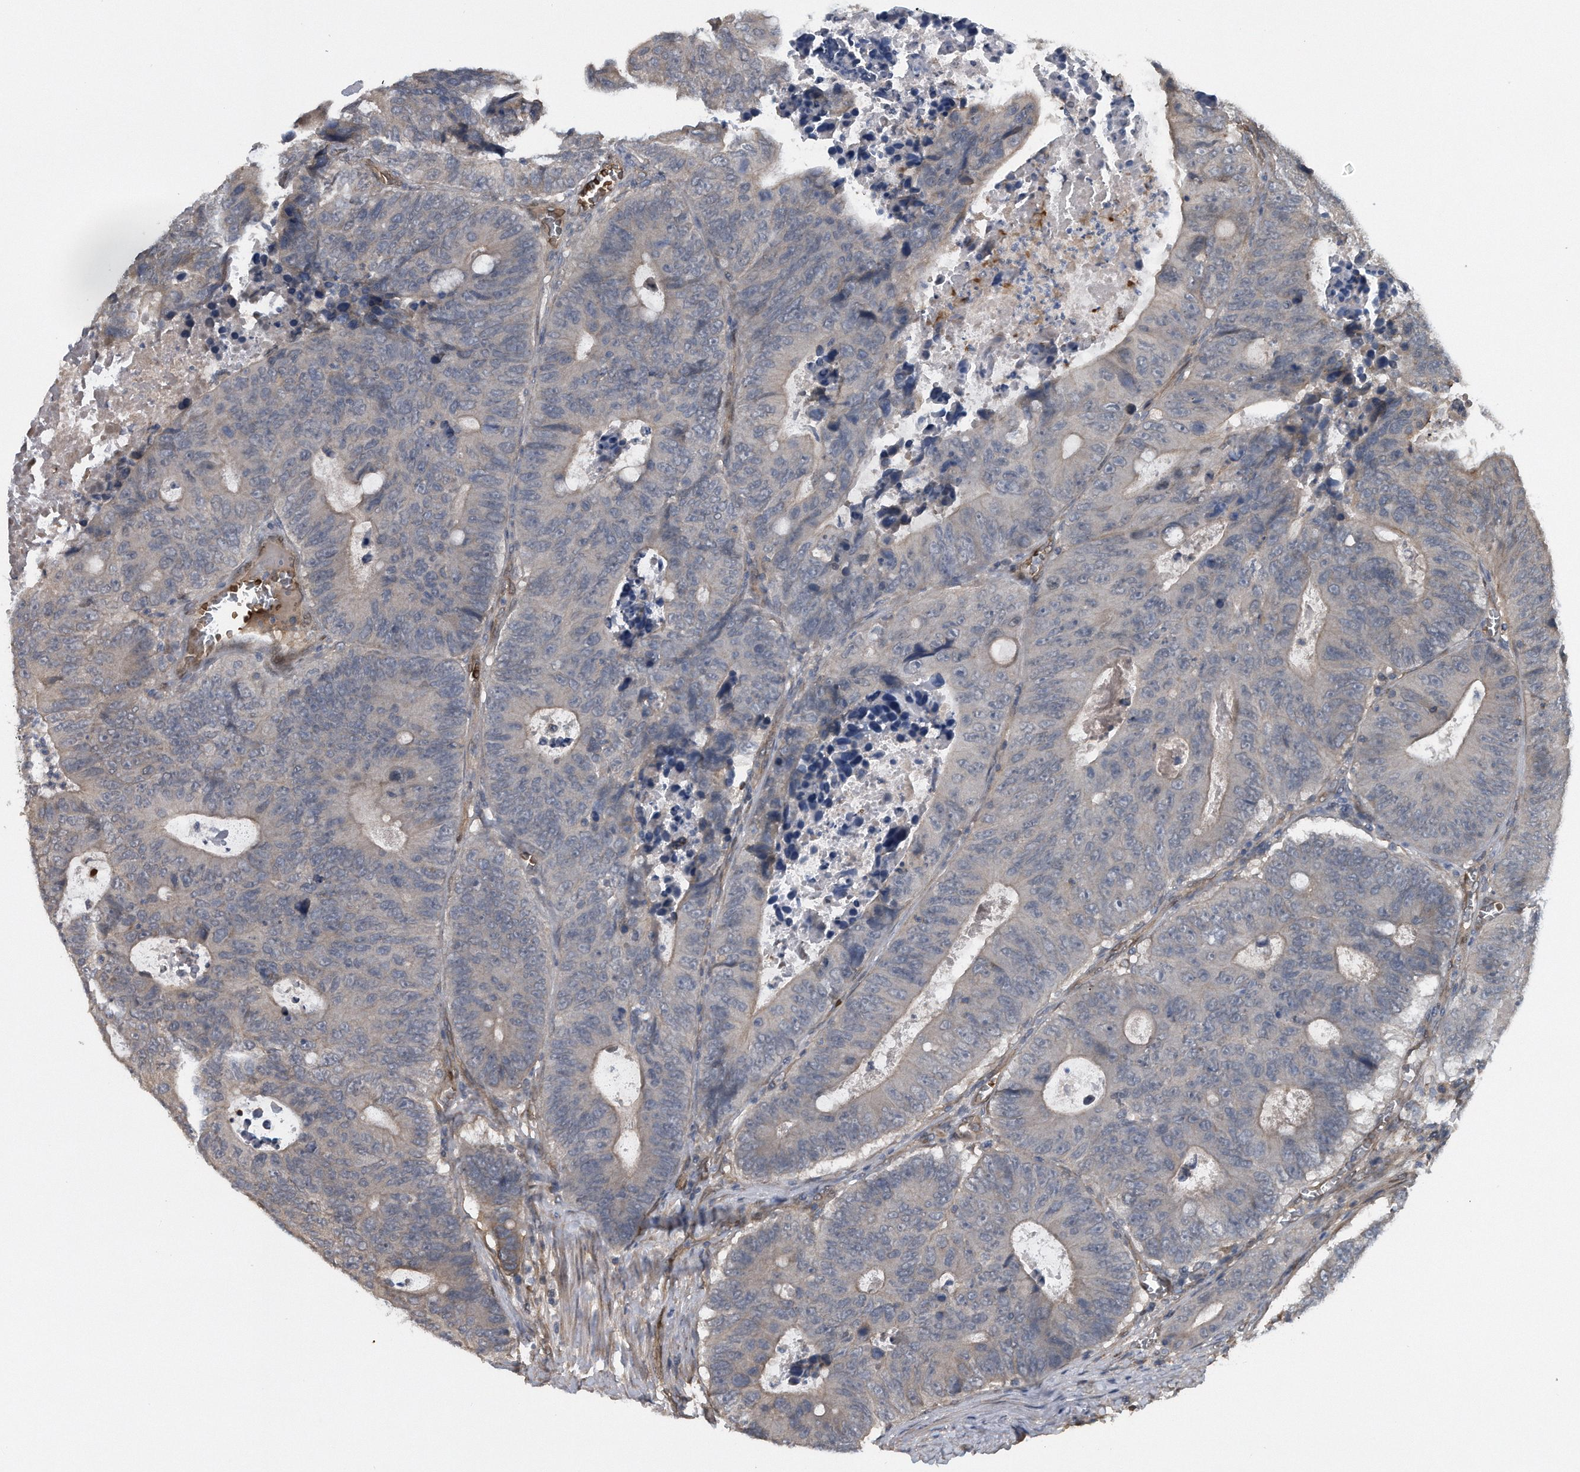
{"staining": {"intensity": "negative", "quantity": "none", "location": "none"}, "tissue": "colorectal cancer", "cell_type": "Tumor cells", "image_type": "cancer", "snomed": [{"axis": "morphology", "description": "Adenocarcinoma, NOS"}, {"axis": "topography", "description": "Colon"}], "caption": "Immunohistochemical staining of adenocarcinoma (colorectal) demonstrates no significant positivity in tumor cells.", "gene": "ZNF79", "patient": {"sex": "male", "age": 87}}